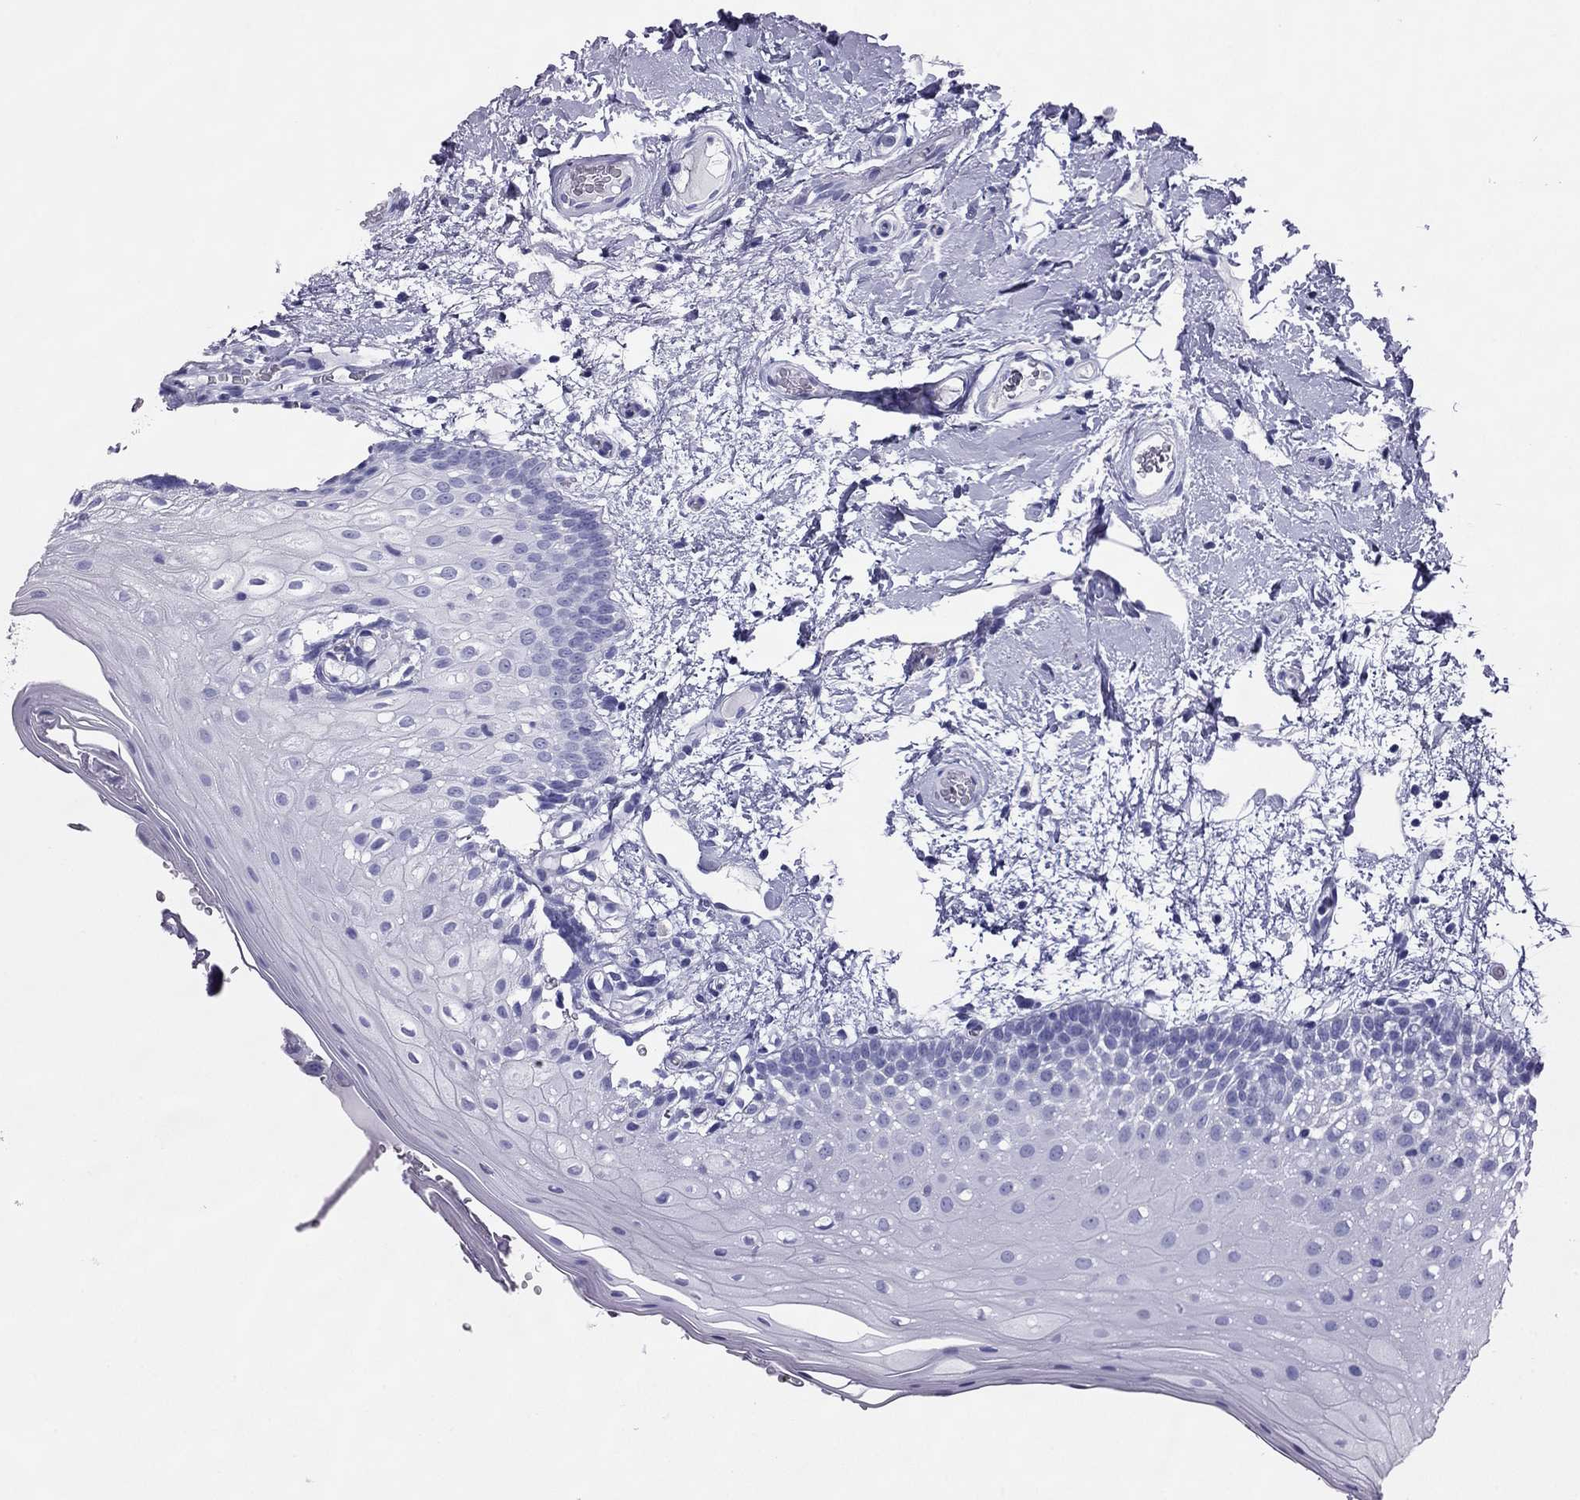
{"staining": {"intensity": "negative", "quantity": "none", "location": "none"}, "tissue": "oral mucosa", "cell_type": "Squamous epithelial cells", "image_type": "normal", "snomed": [{"axis": "morphology", "description": "Normal tissue, NOS"}, {"axis": "morphology", "description": "Squamous cell carcinoma, NOS"}, {"axis": "topography", "description": "Oral tissue"}, {"axis": "topography", "description": "Head-Neck"}], "caption": "Immunohistochemical staining of benign oral mucosa displays no significant positivity in squamous epithelial cells. (Brightfield microscopy of DAB (3,3'-diaminobenzidine) immunohistochemistry (IHC) at high magnification).", "gene": "PDE6A", "patient": {"sex": "male", "age": 69}}